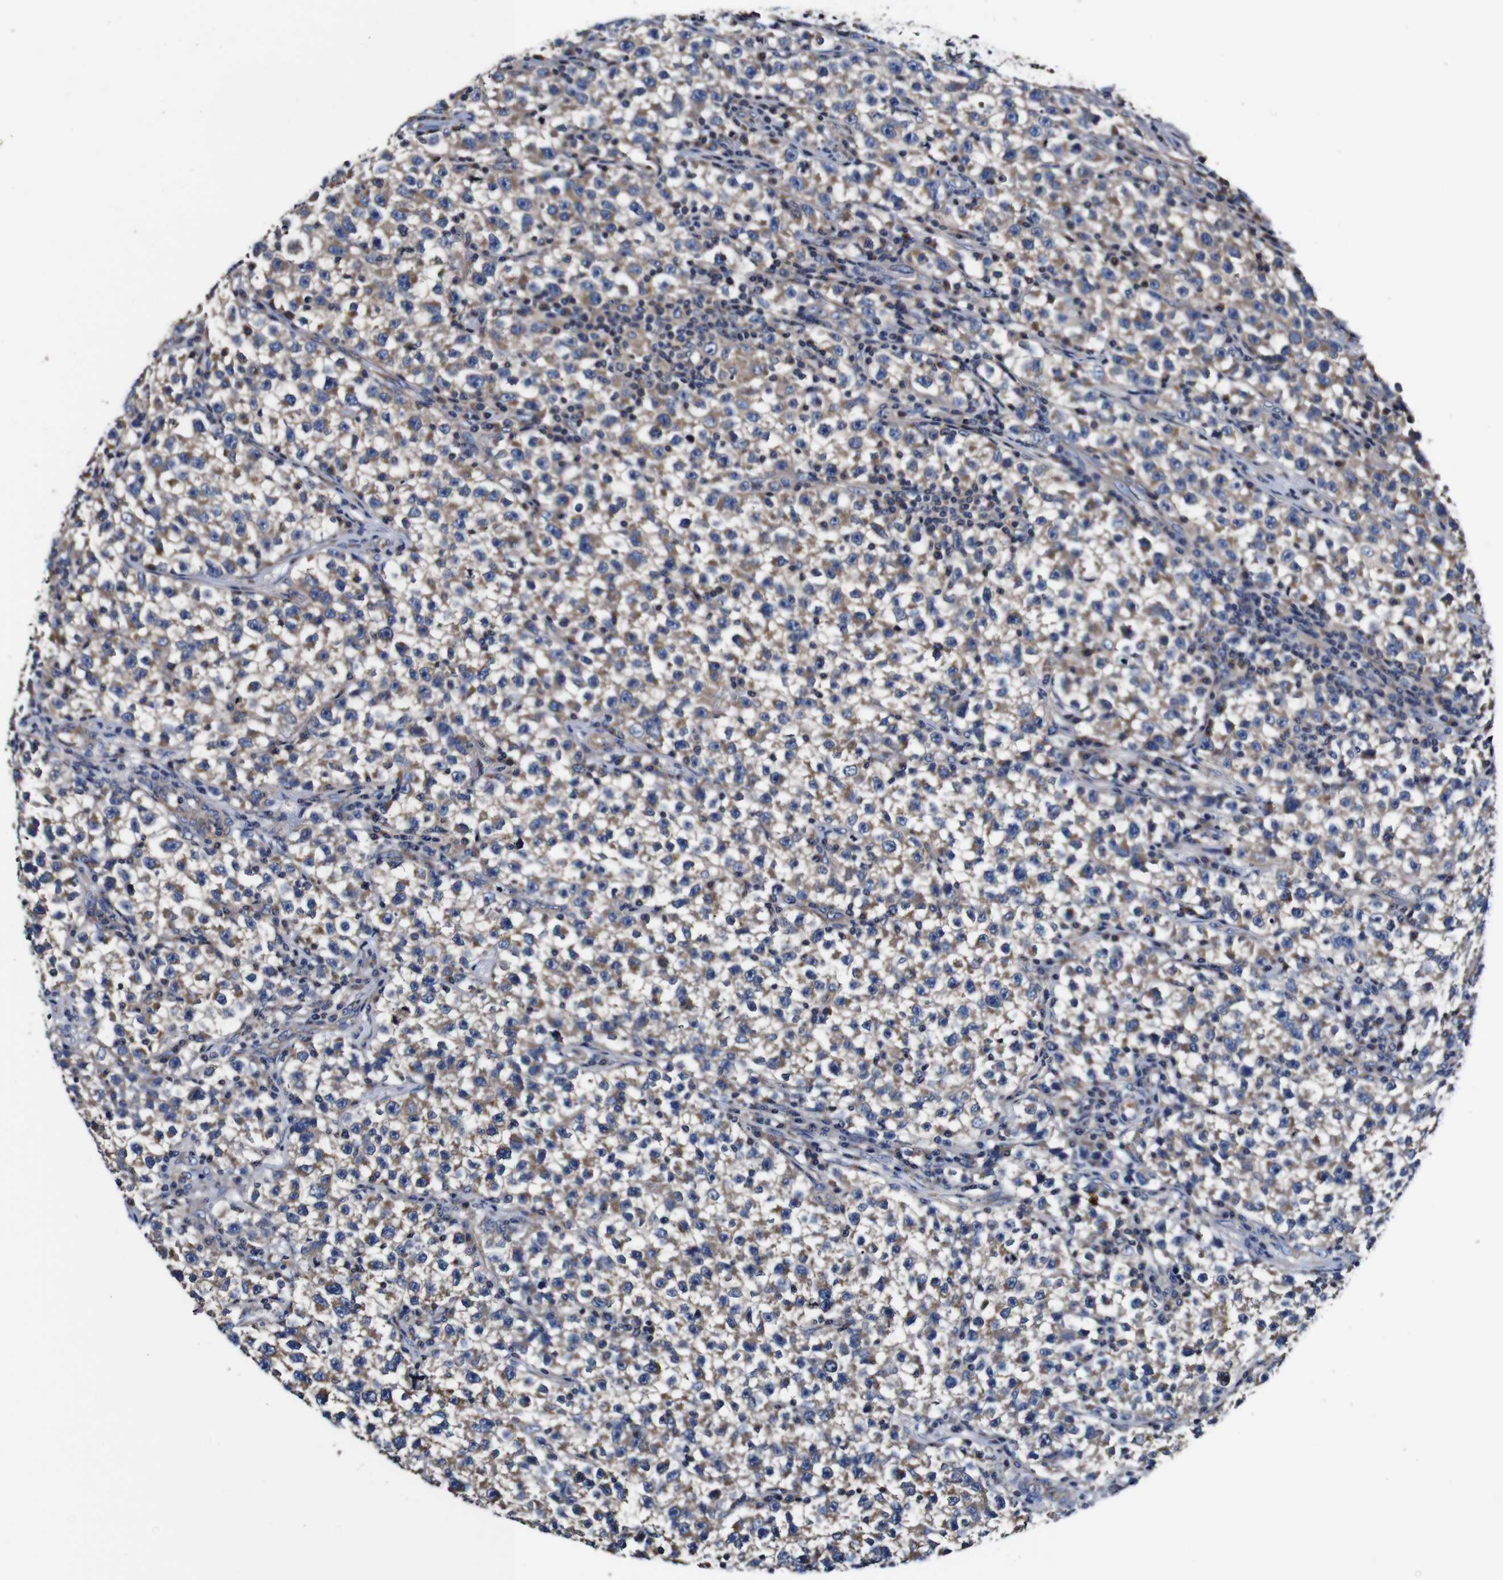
{"staining": {"intensity": "weak", "quantity": ">75%", "location": "cytoplasmic/membranous"}, "tissue": "testis cancer", "cell_type": "Tumor cells", "image_type": "cancer", "snomed": [{"axis": "morphology", "description": "Seminoma, NOS"}, {"axis": "topography", "description": "Testis"}], "caption": "Protein staining by immunohistochemistry (IHC) exhibits weak cytoplasmic/membranous staining in about >75% of tumor cells in seminoma (testis).", "gene": "PDCD6IP", "patient": {"sex": "male", "age": 22}}